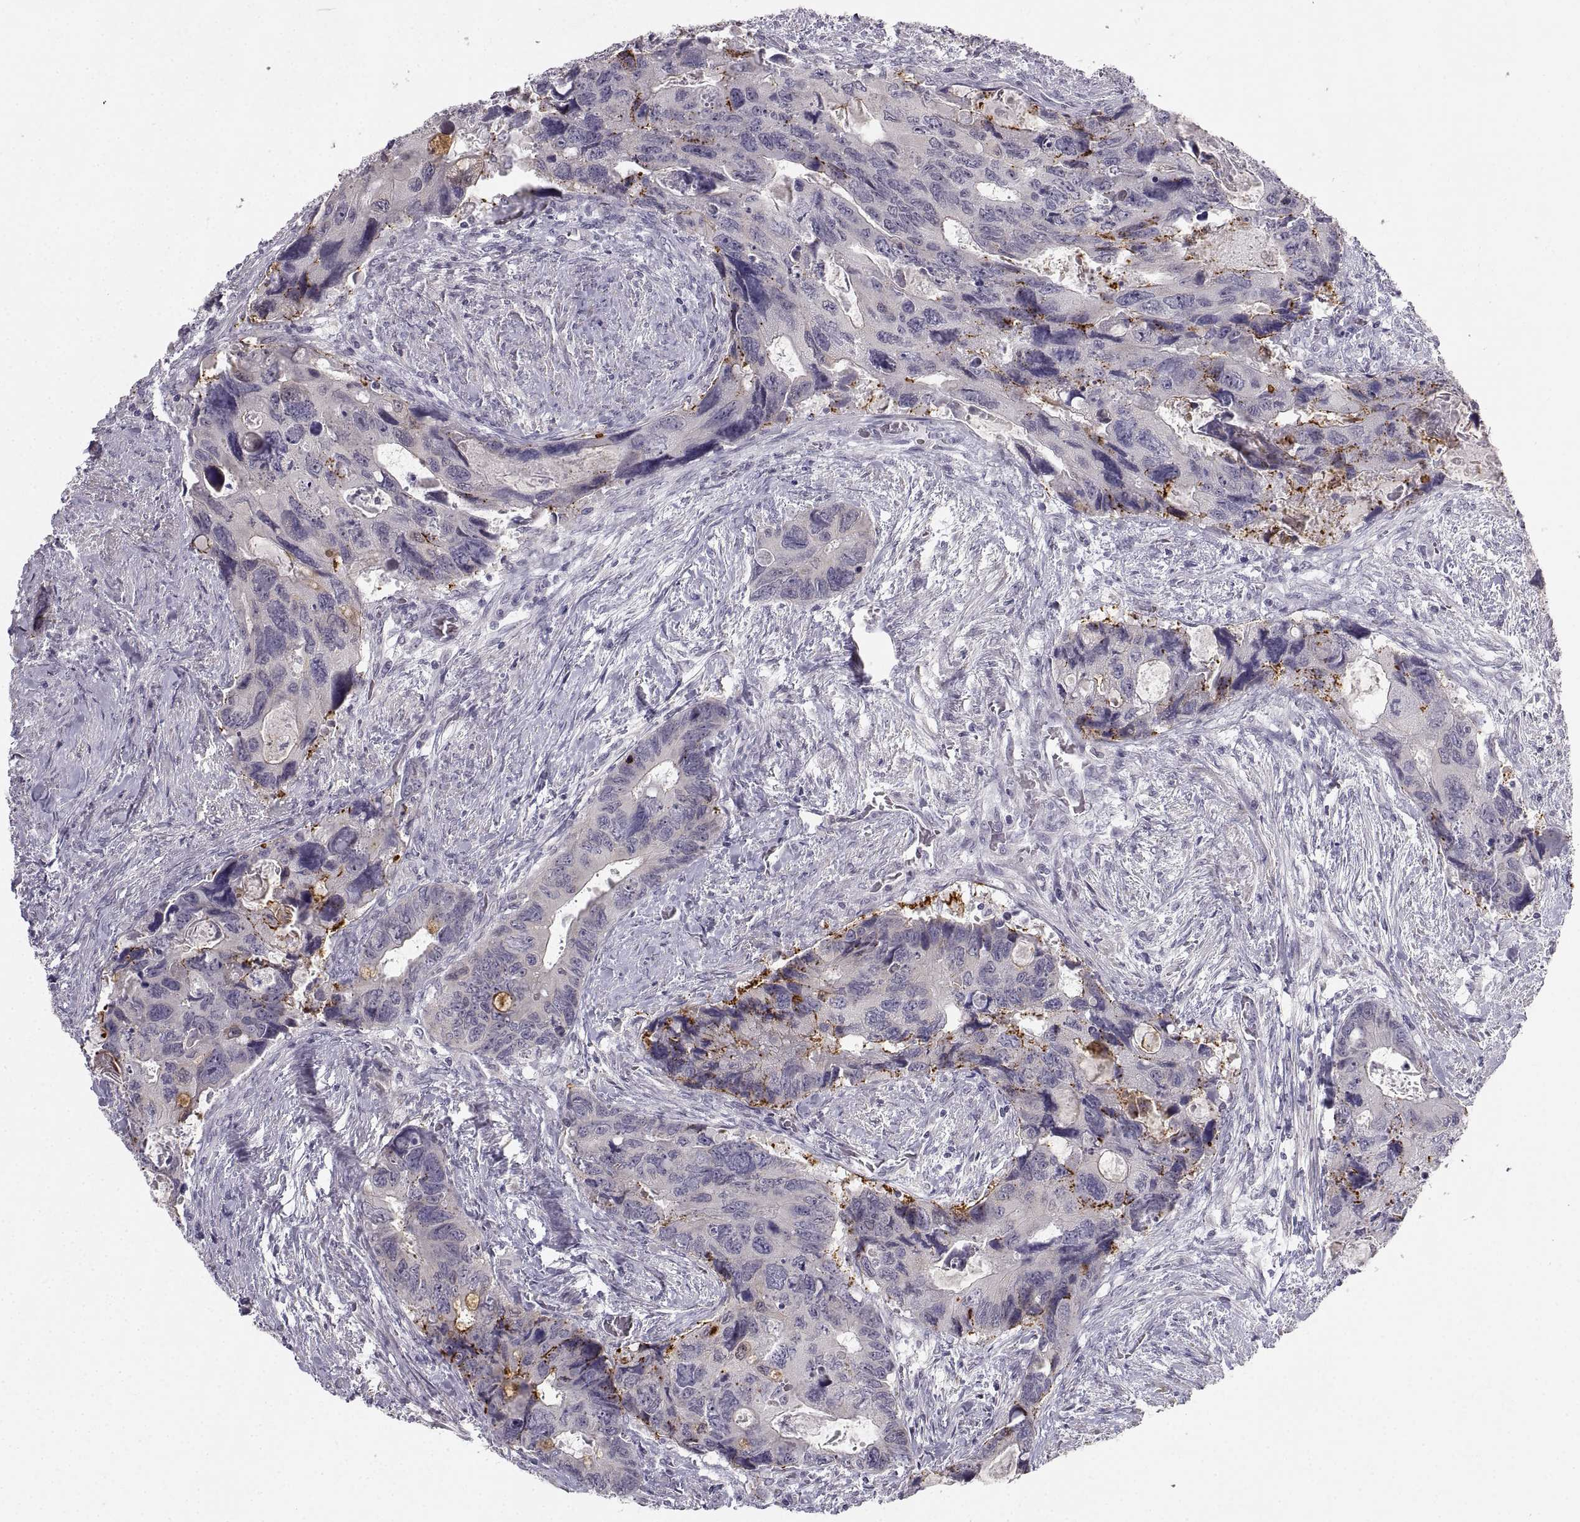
{"staining": {"intensity": "moderate", "quantity": "<25%", "location": "cytoplasmic/membranous"}, "tissue": "colorectal cancer", "cell_type": "Tumor cells", "image_type": "cancer", "snomed": [{"axis": "morphology", "description": "Adenocarcinoma, NOS"}, {"axis": "topography", "description": "Rectum"}], "caption": "A photomicrograph of colorectal cancer stained for a protein displays moderate cytoplasmic/membranous brown staining in tumor cells.", "gene": "ZNF185", "patient": {"sex": "male", "age": 62}}